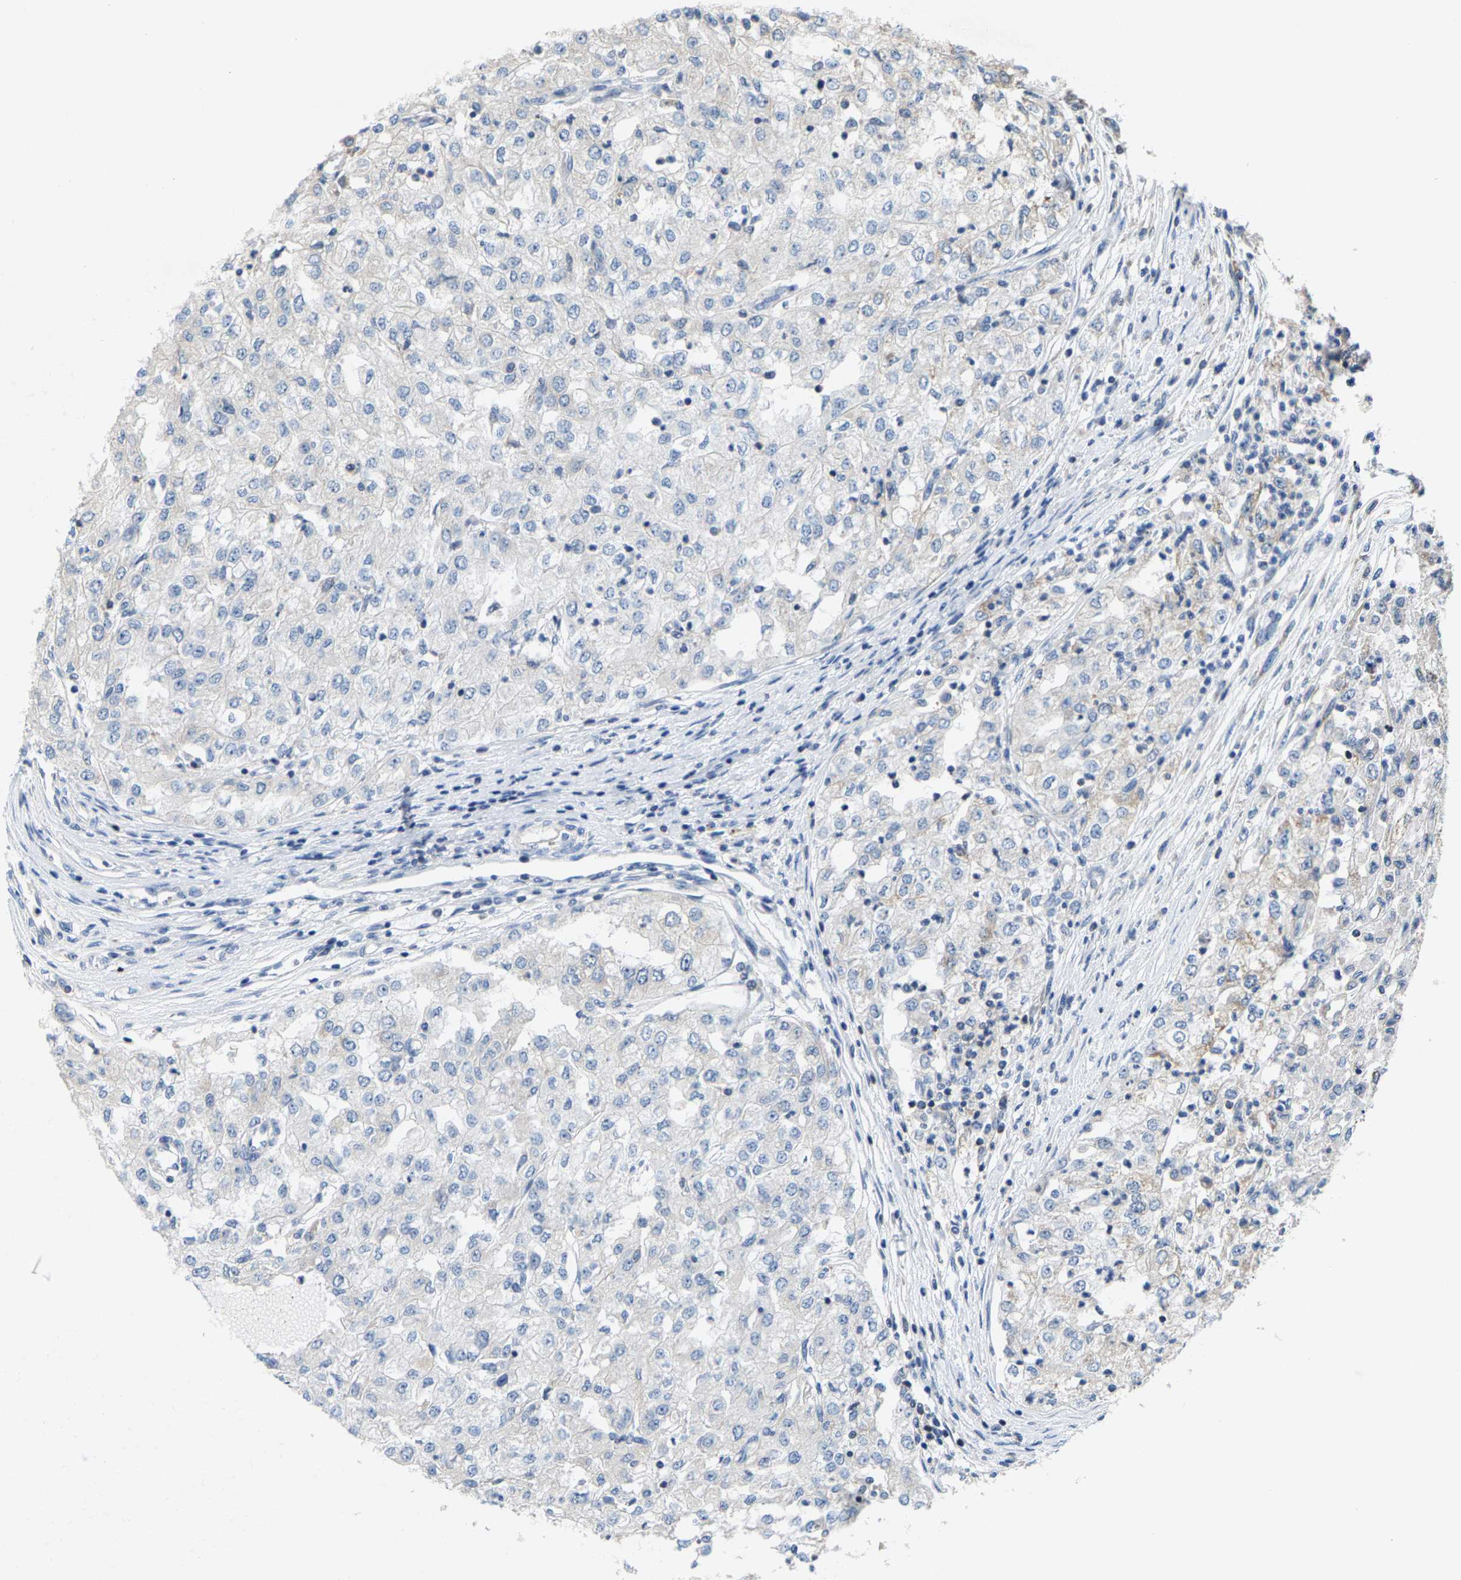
{"staining": {"intensity": "weak", "quantity": "<25%", "location": "cytoplasmic/membranous"}, "tissue": "renal cancer", "cell_type": "Tumor cells", "image_type": "cancer", "snomed": [{"axis": "morphology", "description": "Adenocarcinoma, NOS"}, {"axis": "topography", "description": "Kidney"}], "caption": "Micrograph shows no significant protein staining in tumor cells of adenocarcinoma (renal). (DAB (3,3'-diaminobenzidine) IHC visualized using brightfield microscopy, high magnification).", "gene": "SHMT2", "patient": {"sex": "female", "age": 54}}